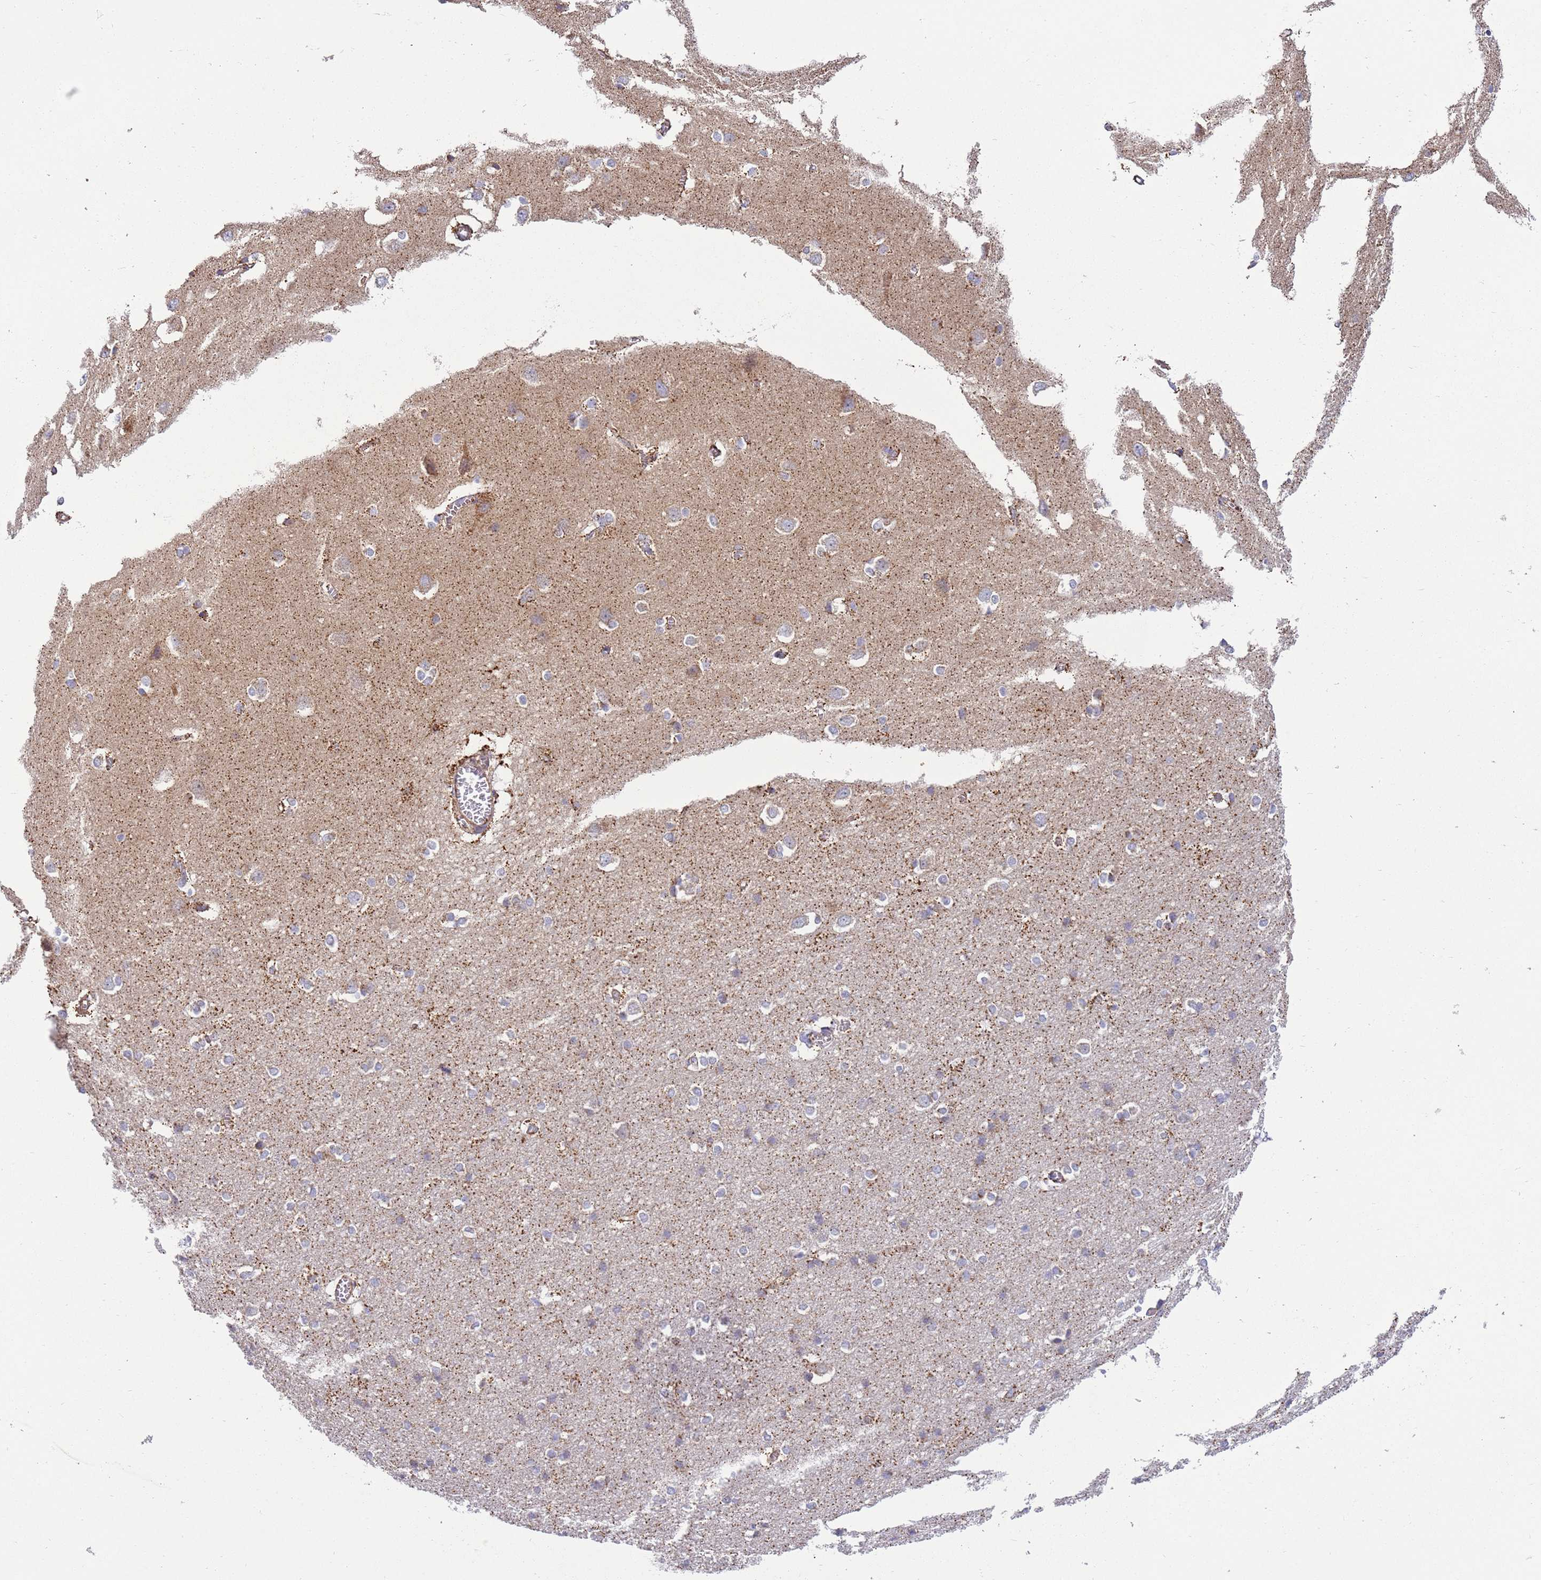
{"staining": {"intensity": "moderate", "quantity": ">75%", "location": "cytoplasmic/membranous"}, "tissue": "cerebral cortex", "cell_type": "Endothelial cells", "image_type": "normal", "snomed": [{"axis": "morphology", "description": "Normal tissue, NOS"}, {"axis": "topography", "description": "Cerebral cortex"}], "caption": "There is medium levels of moderate cytoplasmic/membranous staining in endothelial cells of unremarkable cerebral cortex, as demonstrated by immunohistochemical staining (brown color).", "gene": "MRPL20", "patient": {"sex": "male", "age": 37}}